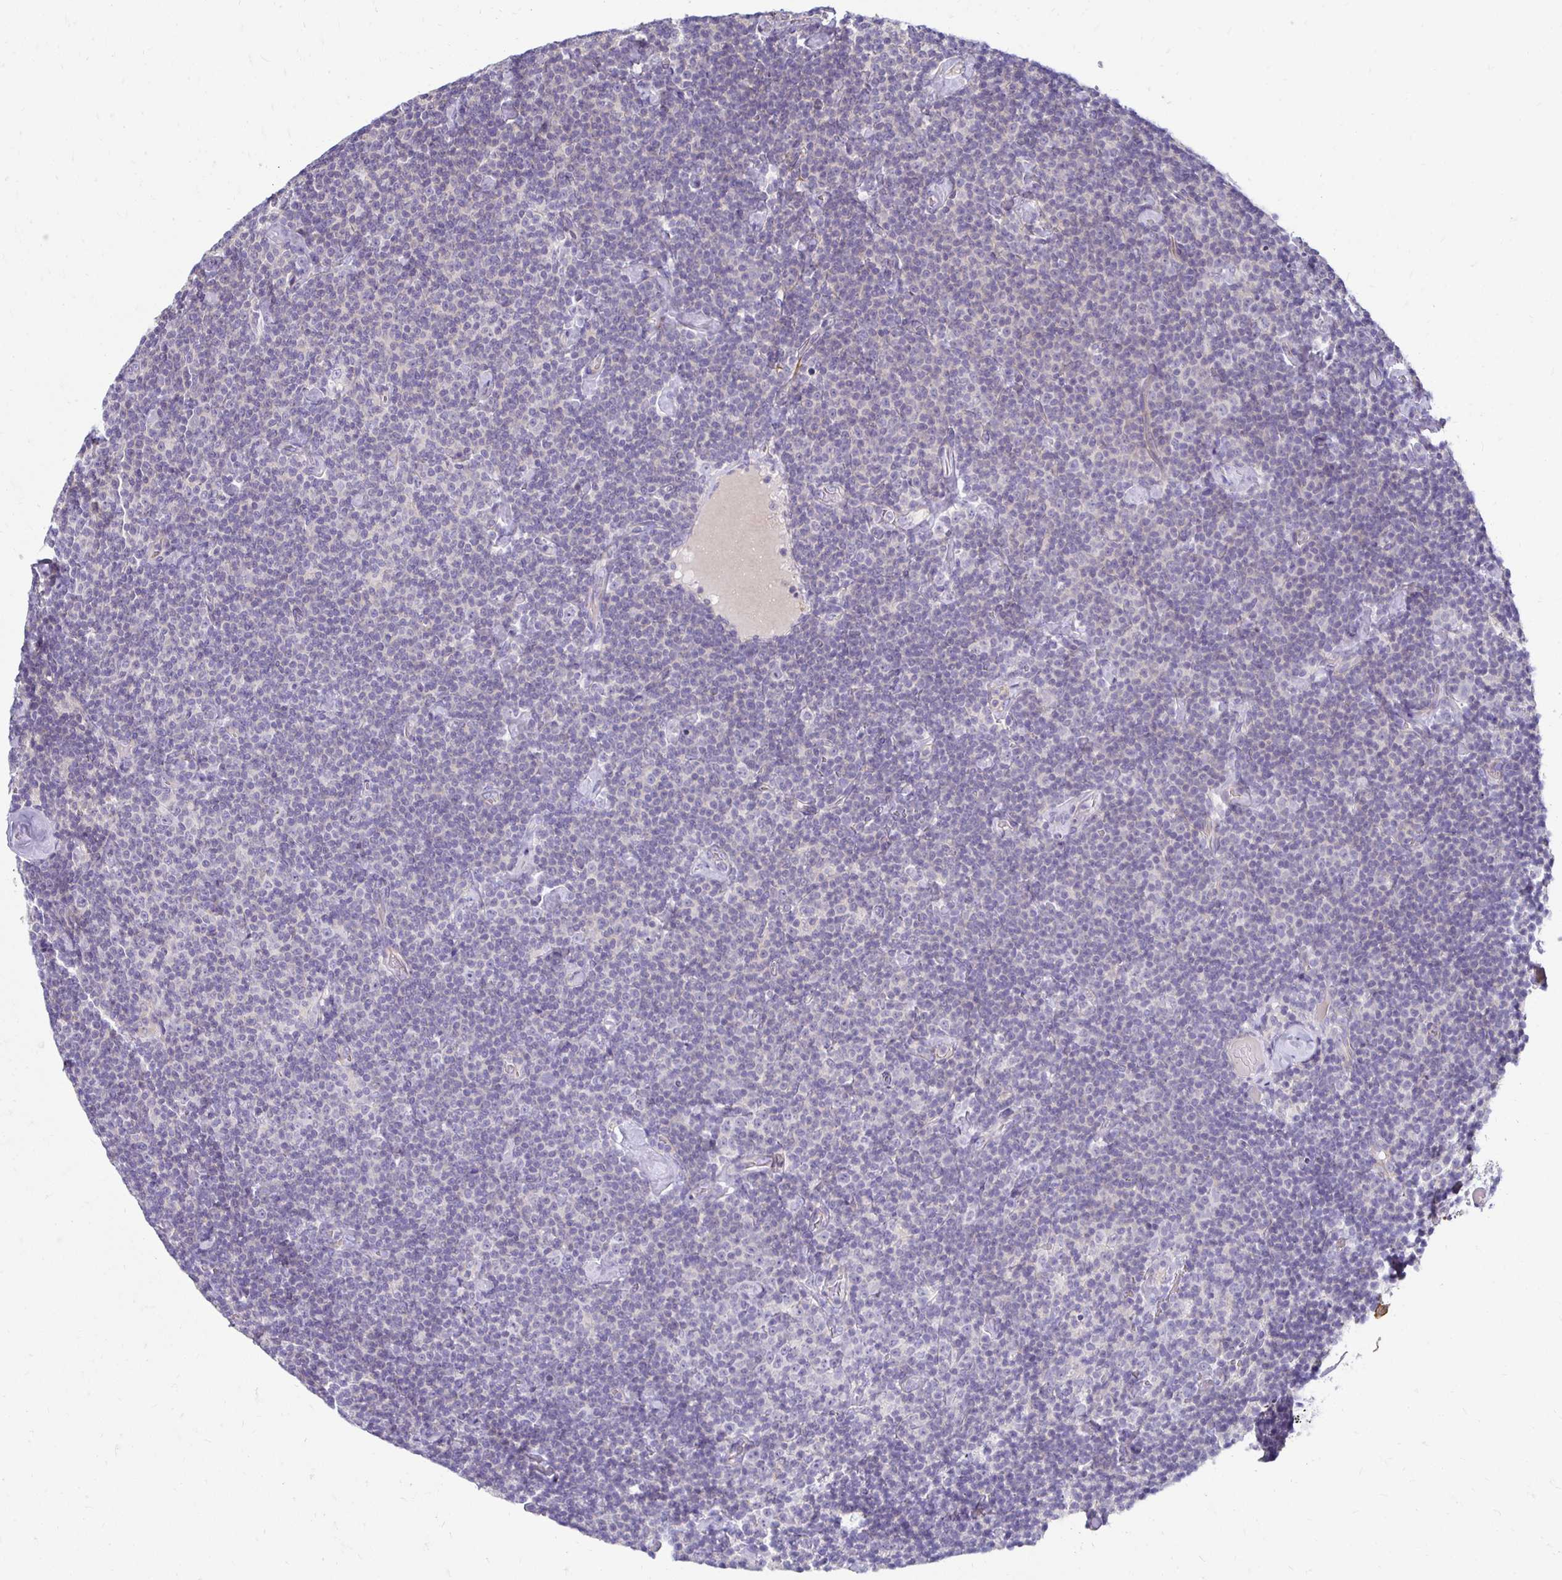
{"staining": {"intensity": "negative", "quantity": "none", "location": "none"}, "tissue": "lymphoma", "cell_type": "Tumor cells", "image_type": "cancer", "snomed": [{"axis": "morphology", "description": "Malignant lymphoma, non-Hodgkin's type, Low grade"}, {"axis": "topography", "description": "Lymph node"}], "caption": "Human low-grade malignant lymphoma, non-Hodgkin's type stained for a protein using immunohistochemistry (IHC) exhibits no expression in tumor cells.", "gene": "AKAP6", "patient": {"sex": "male", "age": 81}}